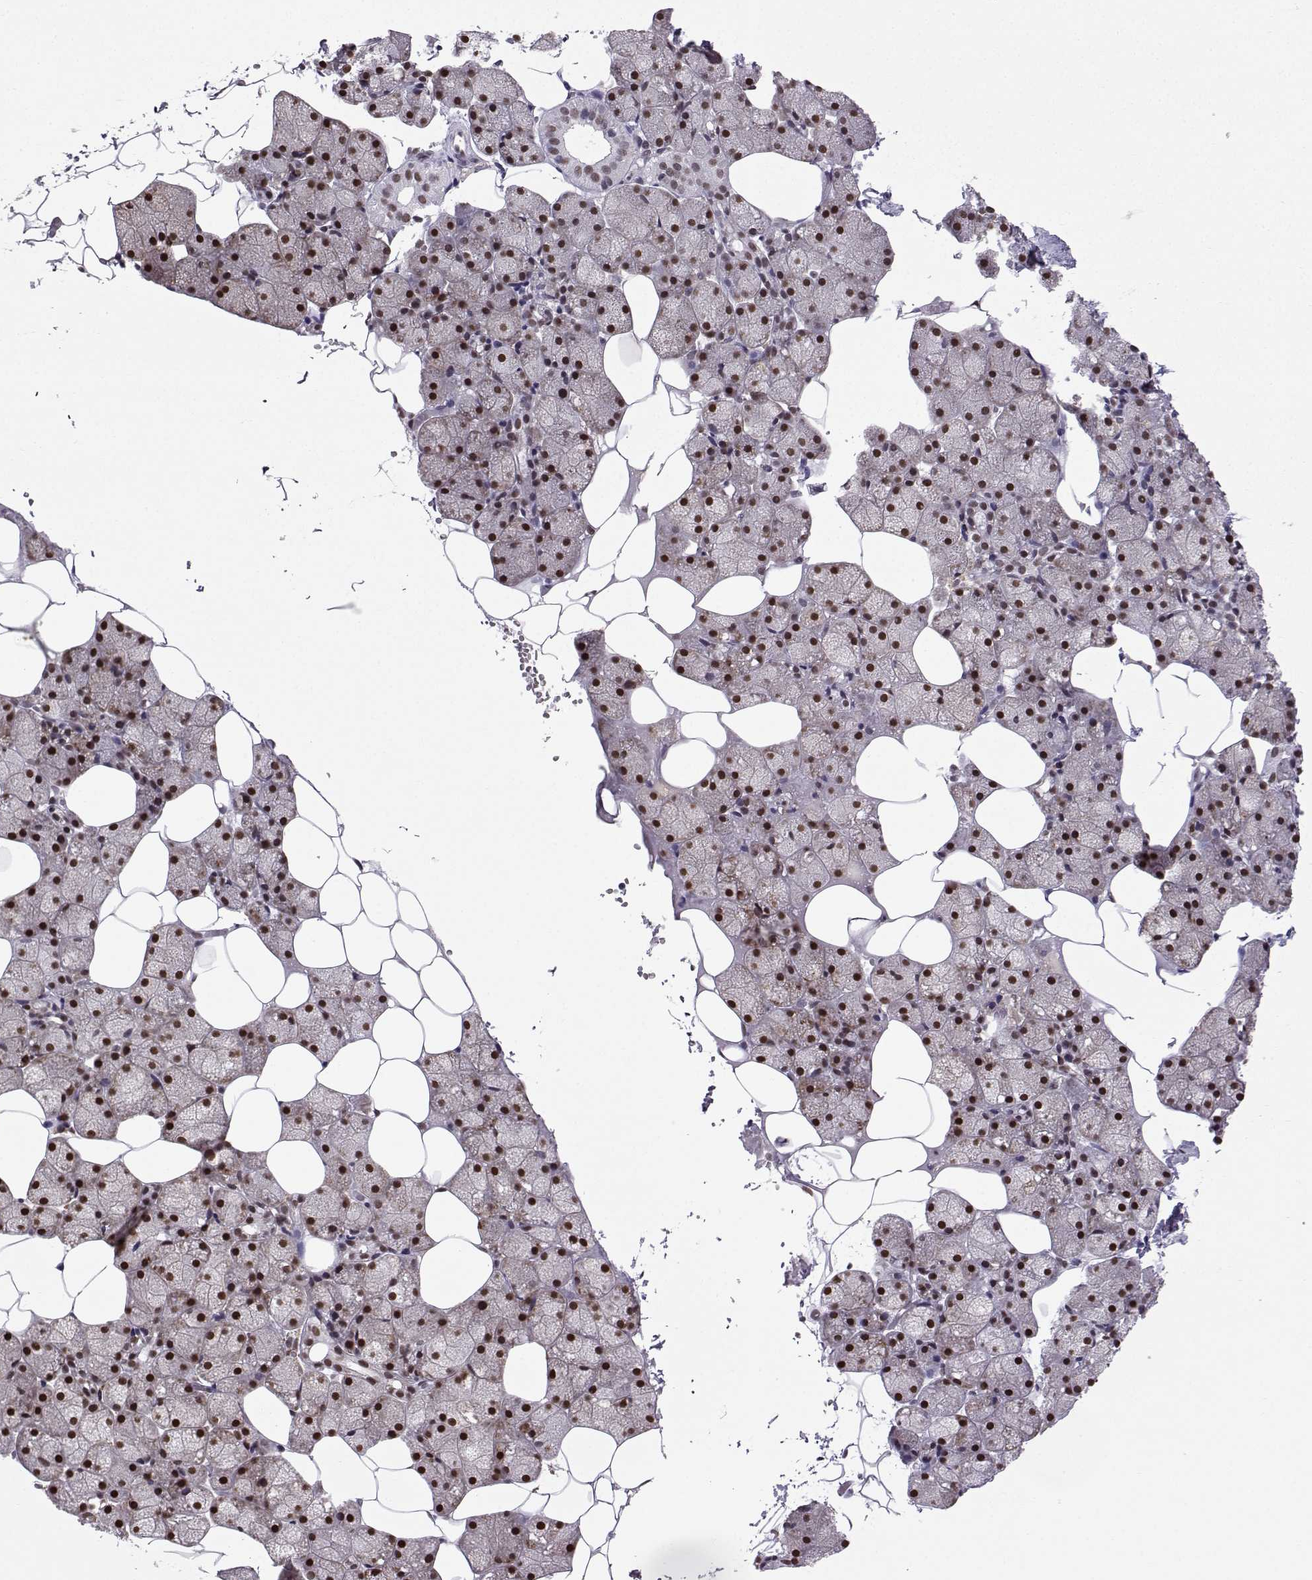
{"staining": {"intensity": "moderate", "quantity": "25%-75%", "location": "nuclear"}, "tissue": "salivary gland", "cell_type": "Glandular cells", "image_type": "normal", "snomed": [{"axis": "morphology", "description": "Normal tissue, NOS"}, {"axis": "topography", "description": "Salivary gland"}], "caption": "The histopathology image displays staining of normal salivary gland, revealing moderate nuclear protein staining (brown color) within glandular cells.", "gene": "EZH1", "patient": {"sex": "male", "age": 38}}